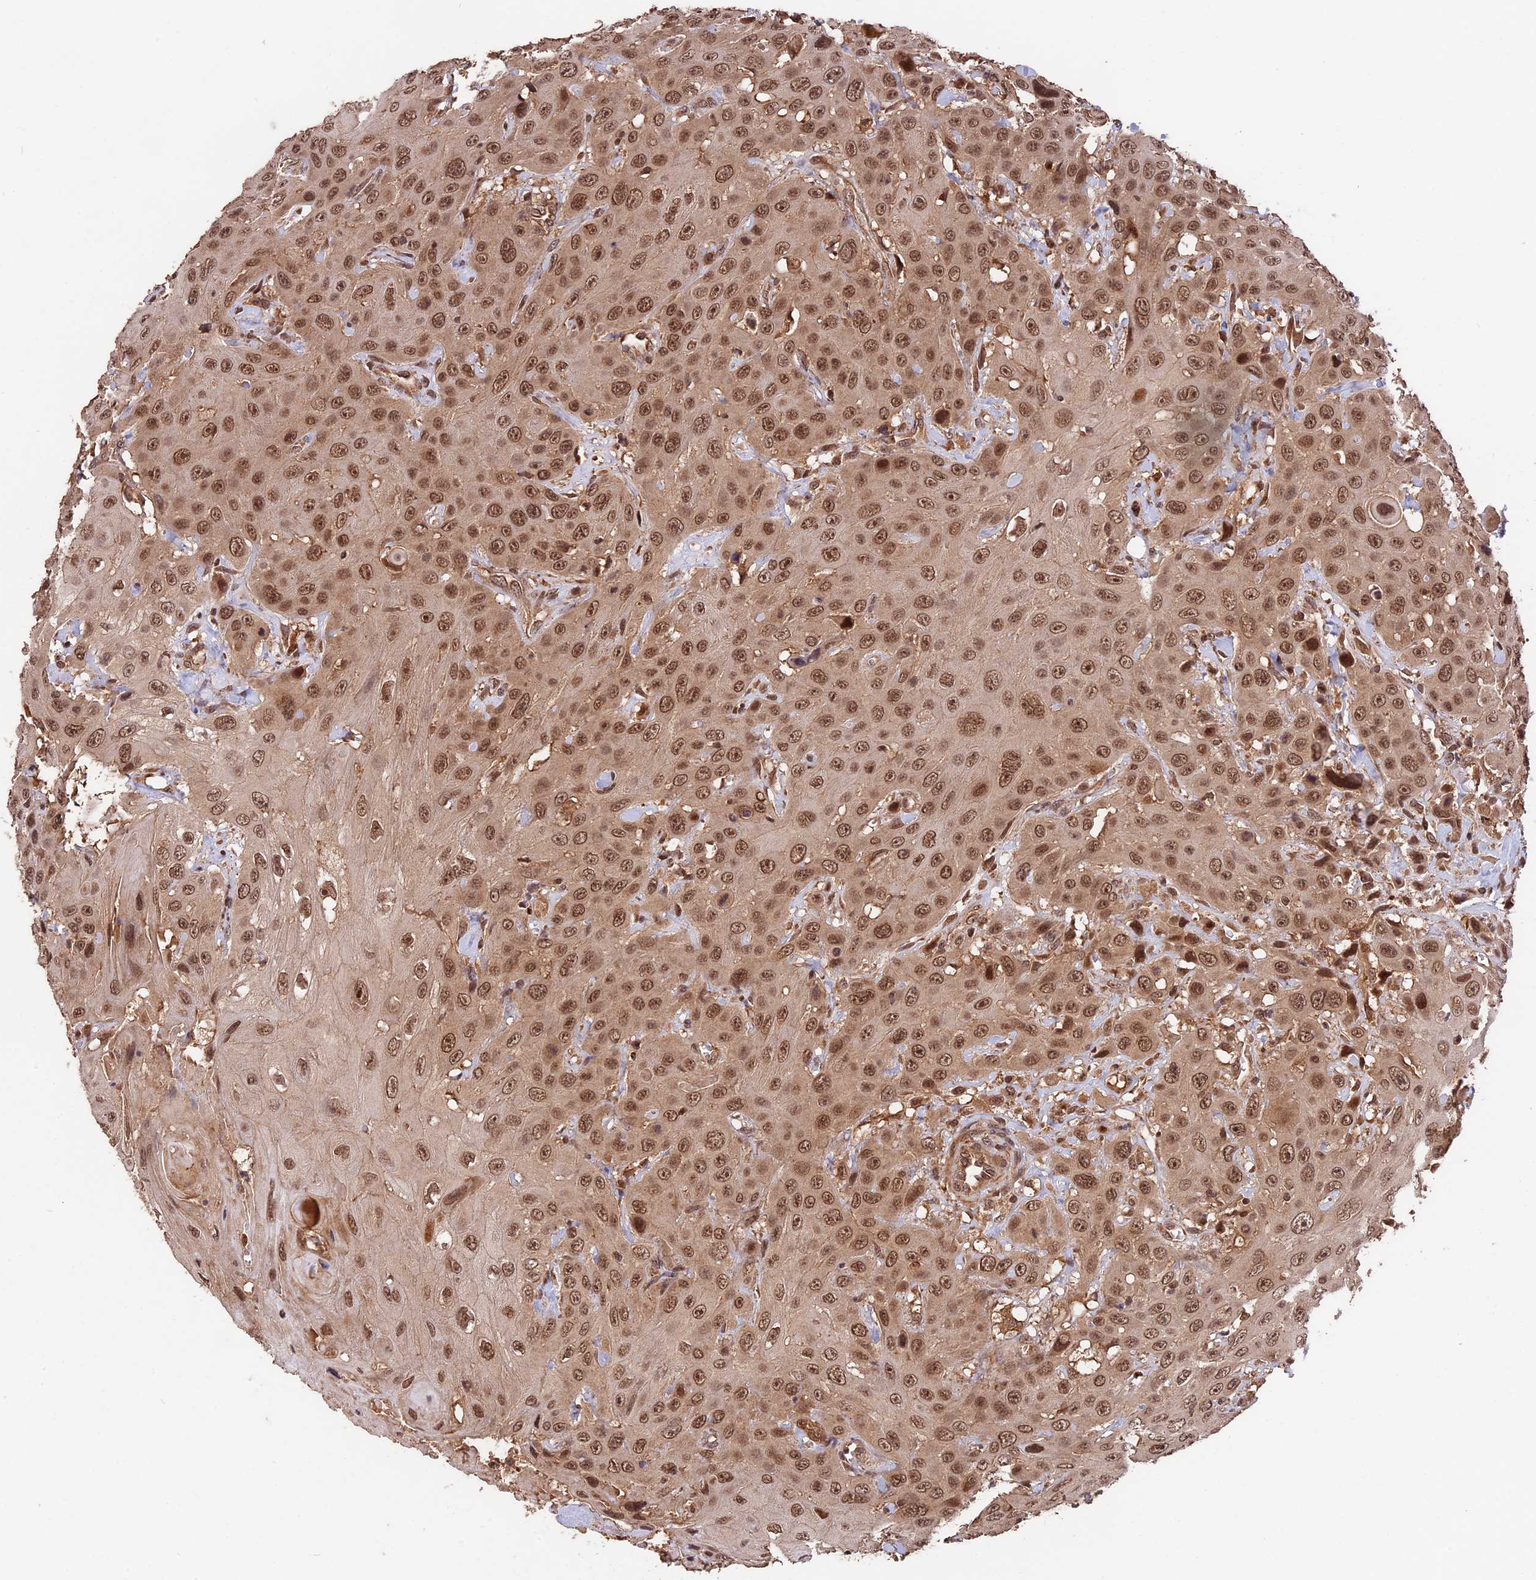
{"staining": {"intensity": "moderate", "quantity": ">75%", "location": "cytoplasmic/membranous,nuclear"}, "tissue": "head and neck cancer", "cell_type": "Tumor cells", "image_type": "cancer", "snomed": [{"axis": "morphology", "description": "Squamous cell carcinoma, NOS"}, {"axis": "topography", "description": "Head-Neck"}], "caption": "Protein analysis of head and neck cancer tissue demonstrates moderate cytoplasmic/membranous and nuclear expression in approximately >75% of tumor cells.", "gene": "ESCO1", "patient": {"sex": "male", "age": 81}}